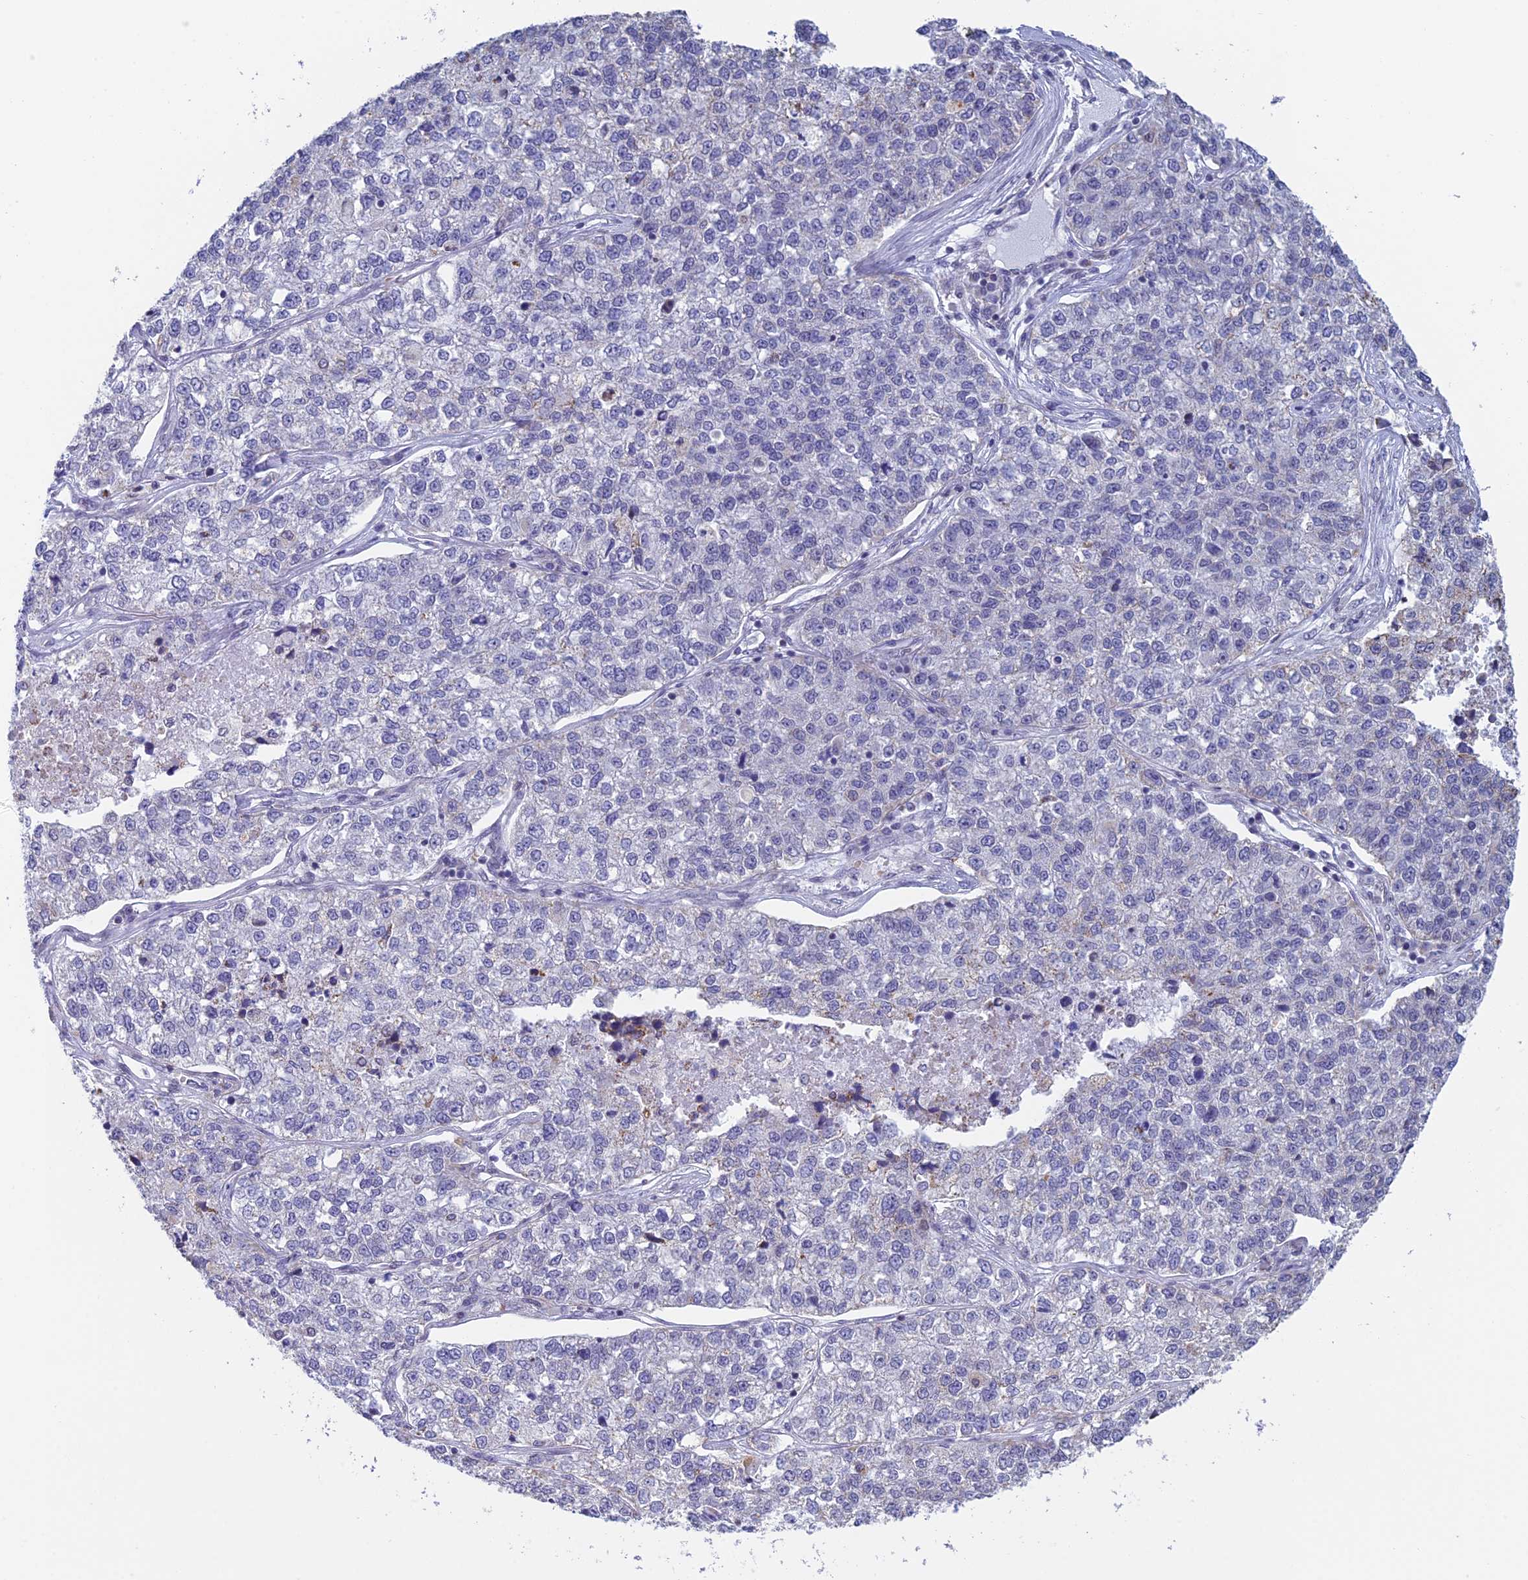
{"staining": {"intensity": "negative", "quantity": "none", "location": "none"}, "tissue": "lung cancer", "cell_type": "Tumor cells", "image_type": "cancer", "snomed": [{"axis": "morphology", "description": "Adenocarcinoma, NOS"}, {"axis": "topography", "description": "Lung"}], "caption": "Tumor cells are negative for protein expression in human lung cancer.", "gene": "REXO5", "patient": {"sex": "male", "age": 49}}